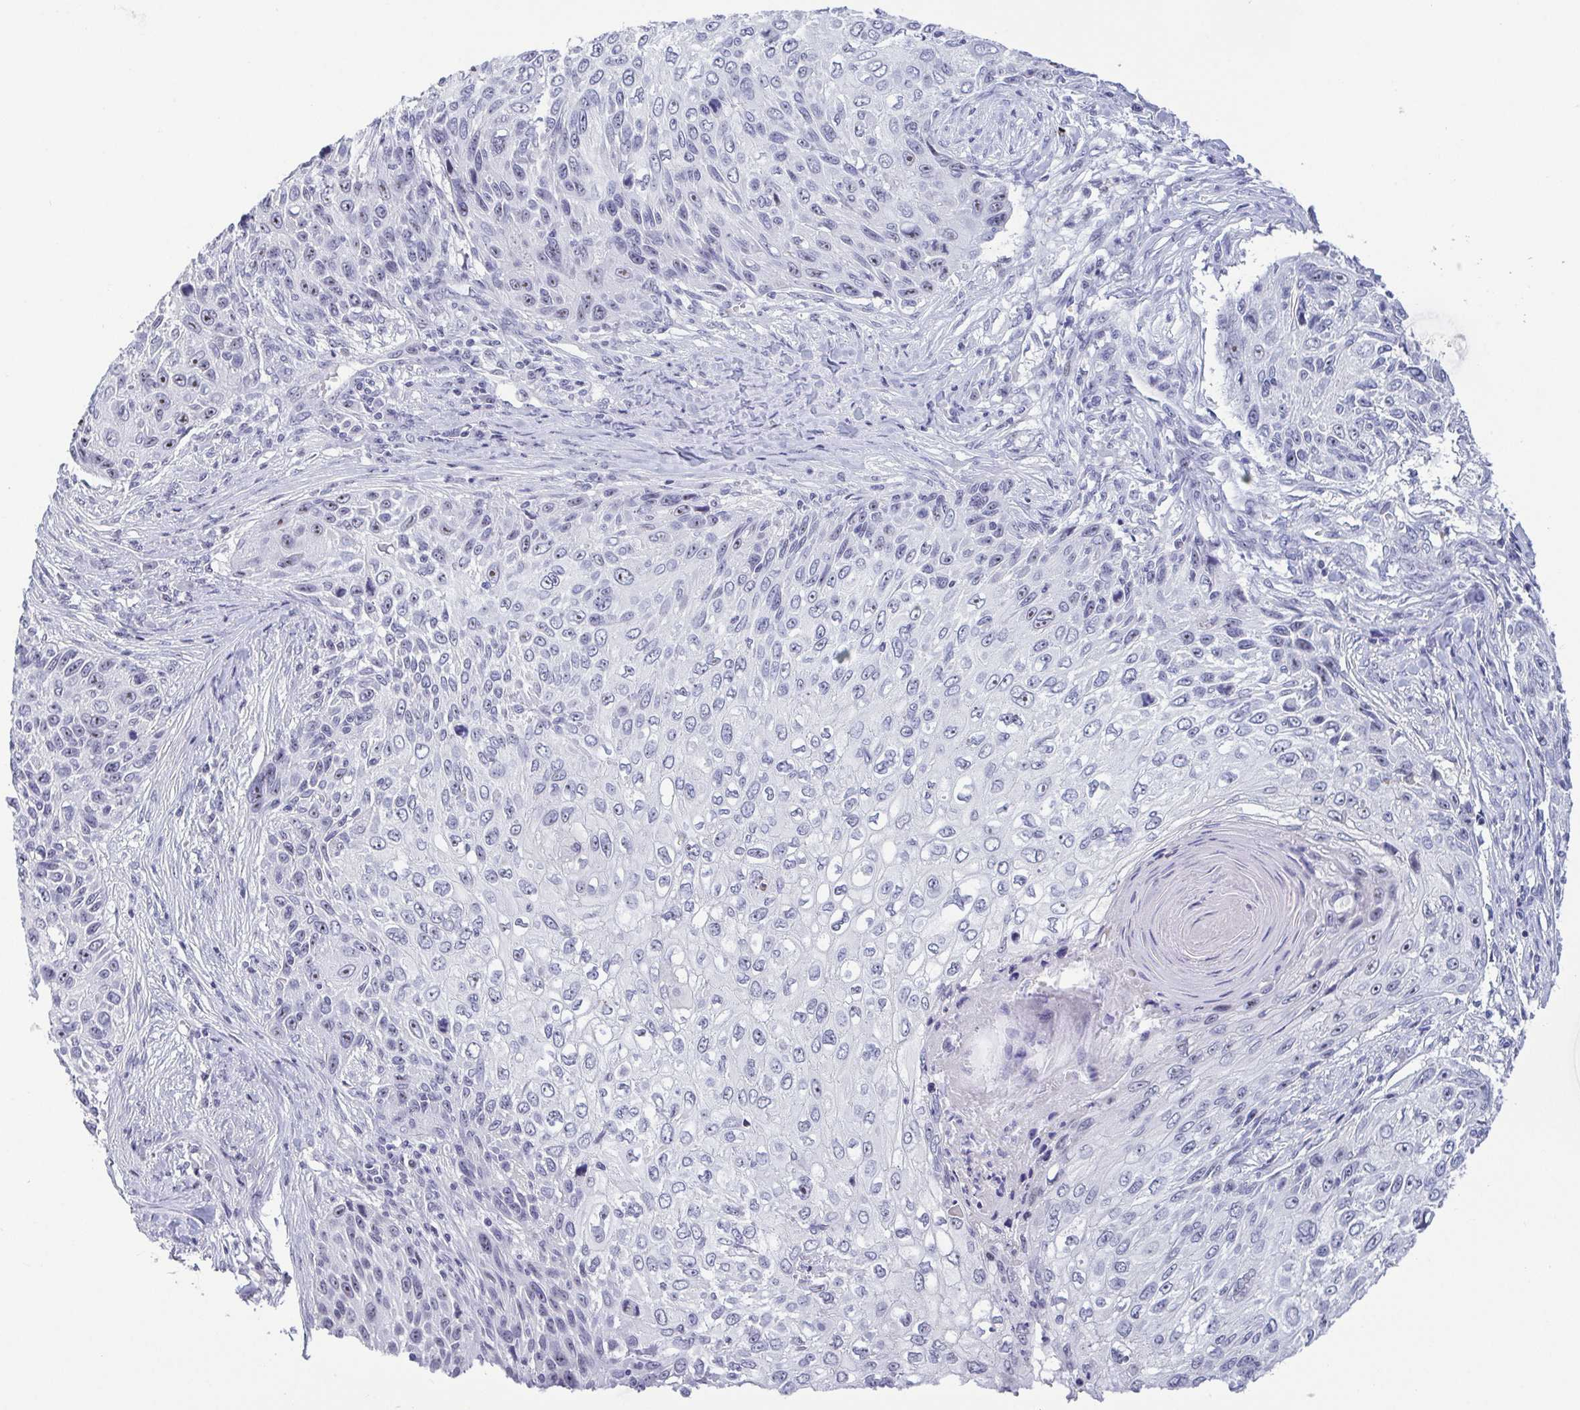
{"staining": {"intensity": "negative", "quantity": "none", "location": "none"}, "tissue": "skin cancer", "cell_type": "Tumor cells", "image_type": "cancer", "snomed": [{"axis": "morphology", "description": "Squamous cell carcinoma, NOS"}, {"axis": "topography", "description": "Skin"}], "caption": "Histopathology image shows no protein staining in tumor cells of skin cancer tissue.", "gene": "BZW1", "patient": {"sex": "male", "age": 92}}